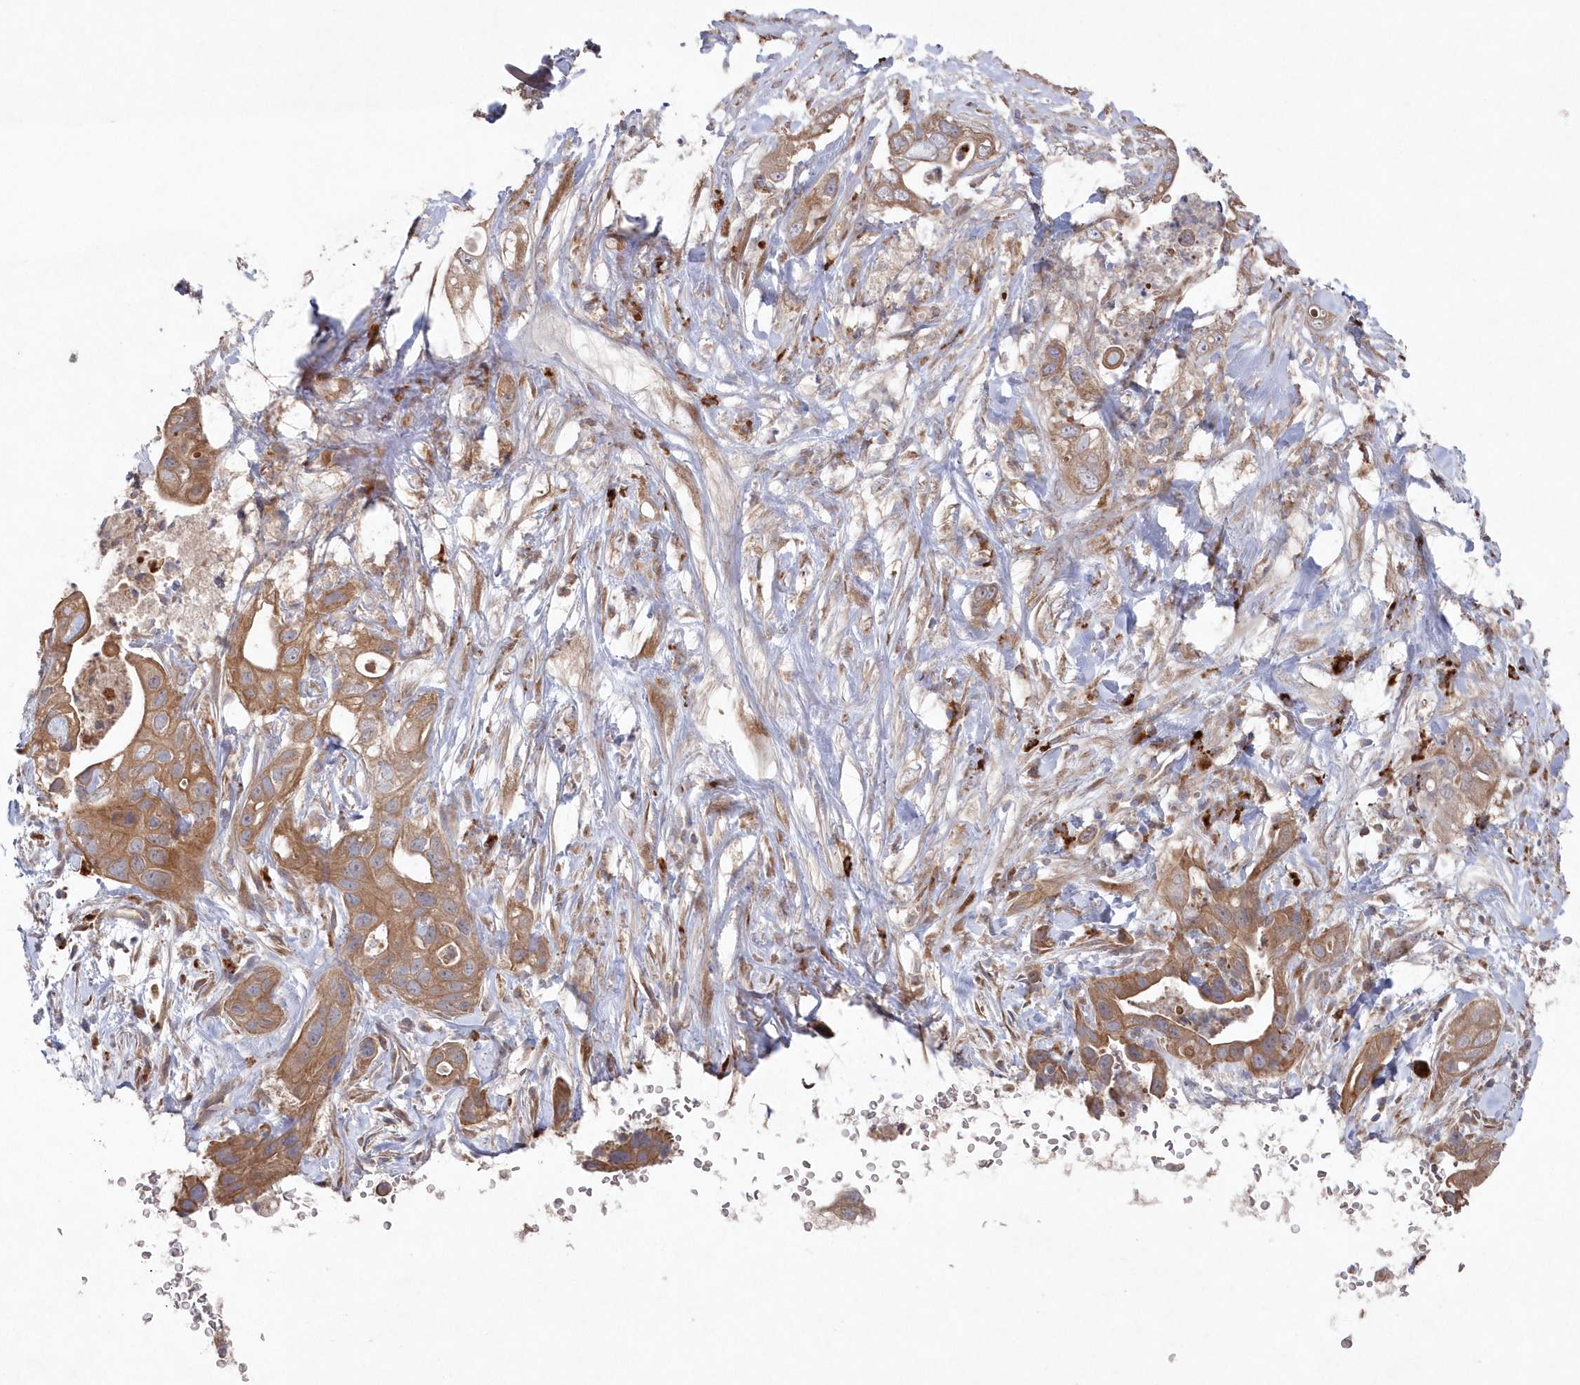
{"staining": {"intensity": "moderate", "quantity": ">75%", "location": "cytoplasmic/membranous"}, "tissue": "pancreatic cancer", "cell_type": "Tumor cells", "image_type": "cancer", "snomed": [{"axis": "morphology", "description": "Adenocarcinoma, NOS"}, {"axis": "topography", "description": "Pancreas"}], "caption": "Immunohistochemistry (IHC) micrograph of neoplastic tissue: human pancreatic cancer stained using immunohistochemistry (IHC) exhibits medium levels of moderate protein expression localized specifically in the cytoplasmic/membranous of tumor cells, appearing as a cytoplasmic/membranous brown color.", "gene": "ASNSD1", "patient": {"sex": "female", "age": 78}}